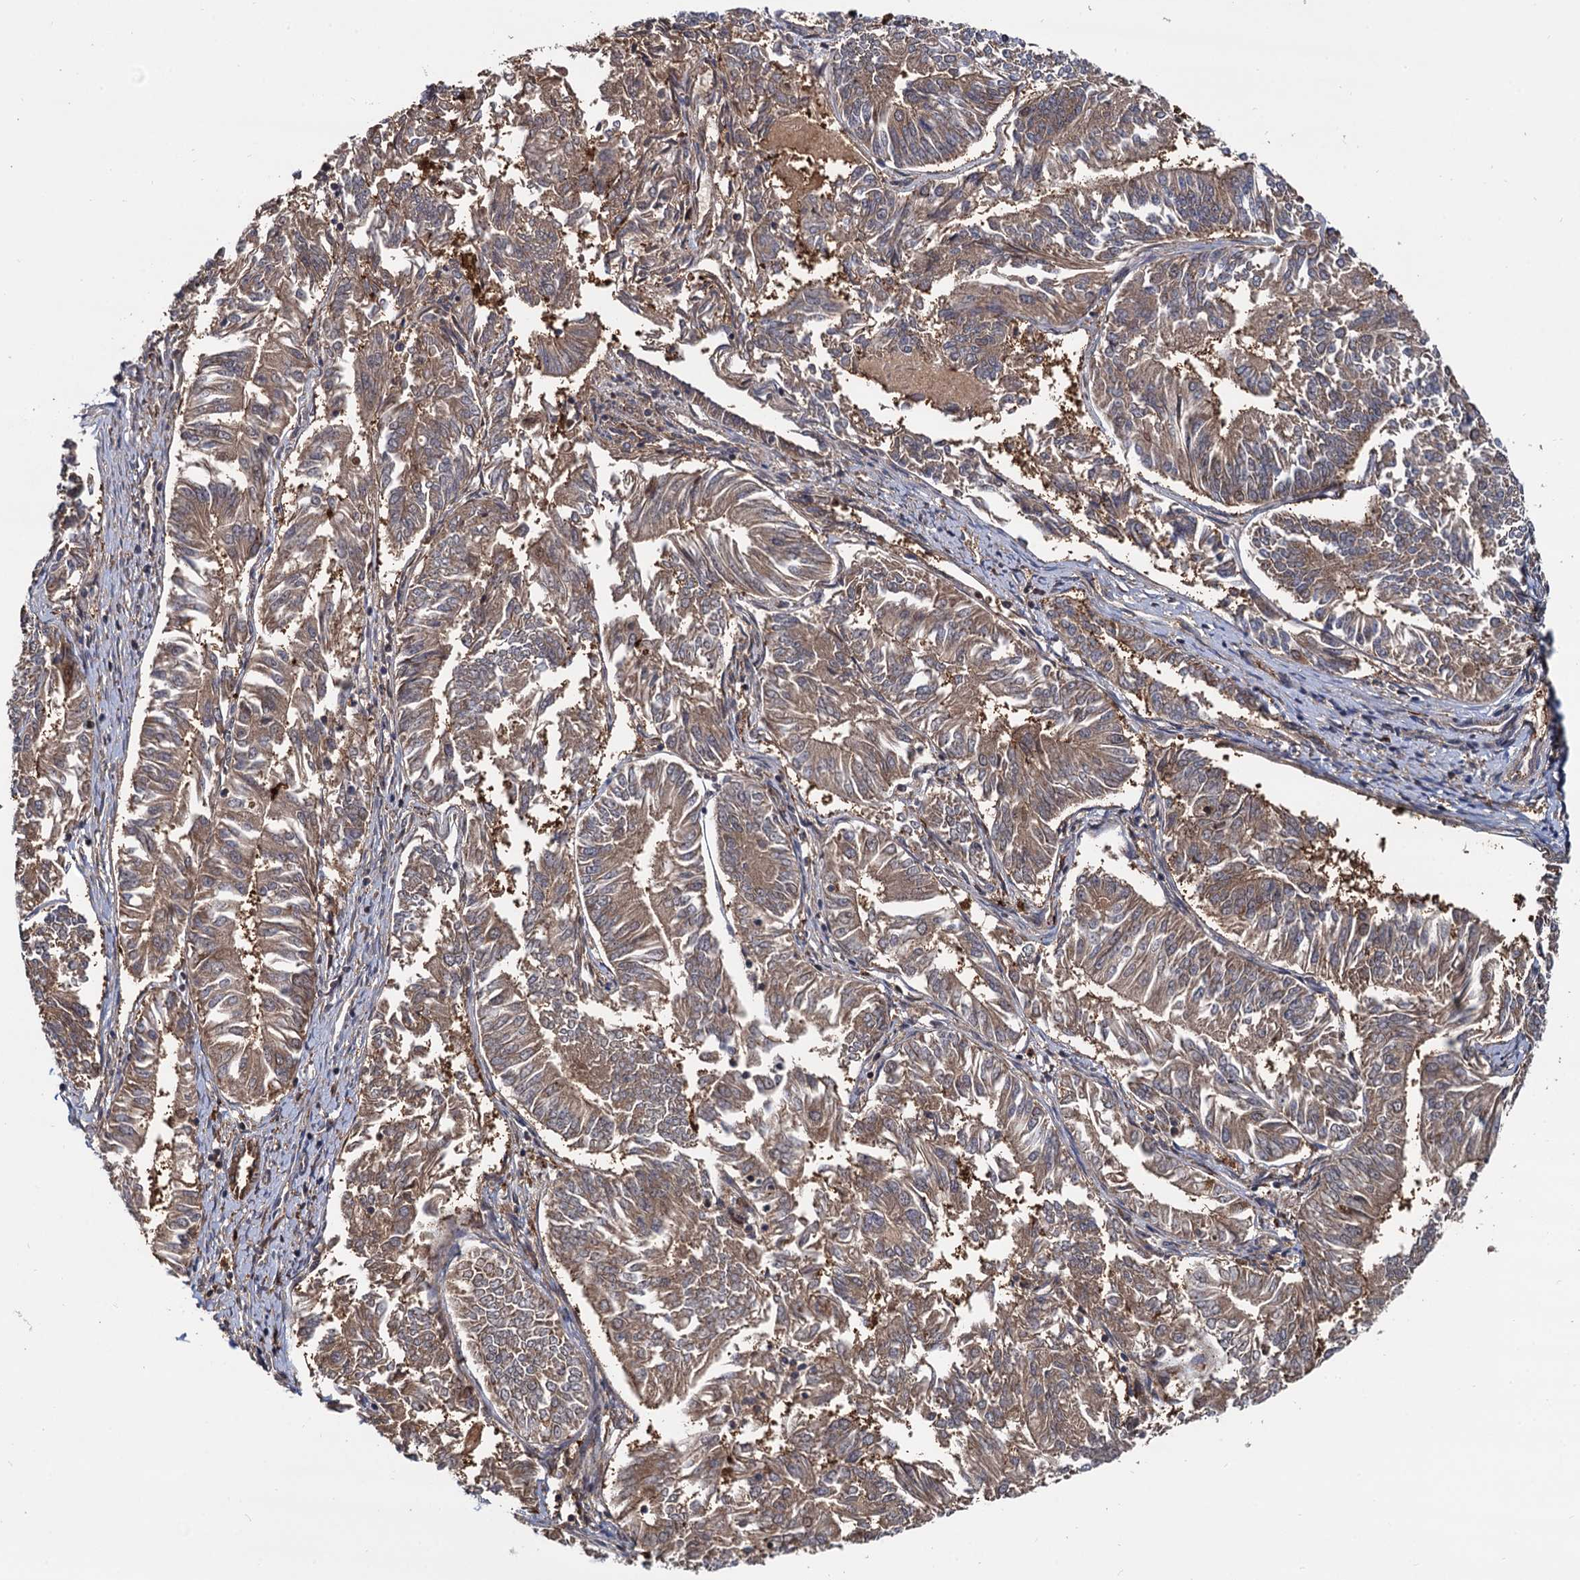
{"staining": {"intensity": "moderate", "quantity": ">75%", "location": "cytoplasmic/membranous"}, "tissue": "endometrial cancer", "cell_type": "Tumor cells", "image_type": "cancer", "snomed": [{"axis": "morphology", "description": "Adenocarcinoma, NOS"}, {"axis": "topography", "description": "Endometrium"}], "caption": "There is medium levels of moderate cytoplasmic/membranous positivity in tumor cells of endometrial cancer (adenocarcinoma), as demonstrated by immunohistochemical staining (brown color).", "gene": "SELENOP", "patient": {"sex": "female", "age": 58}}